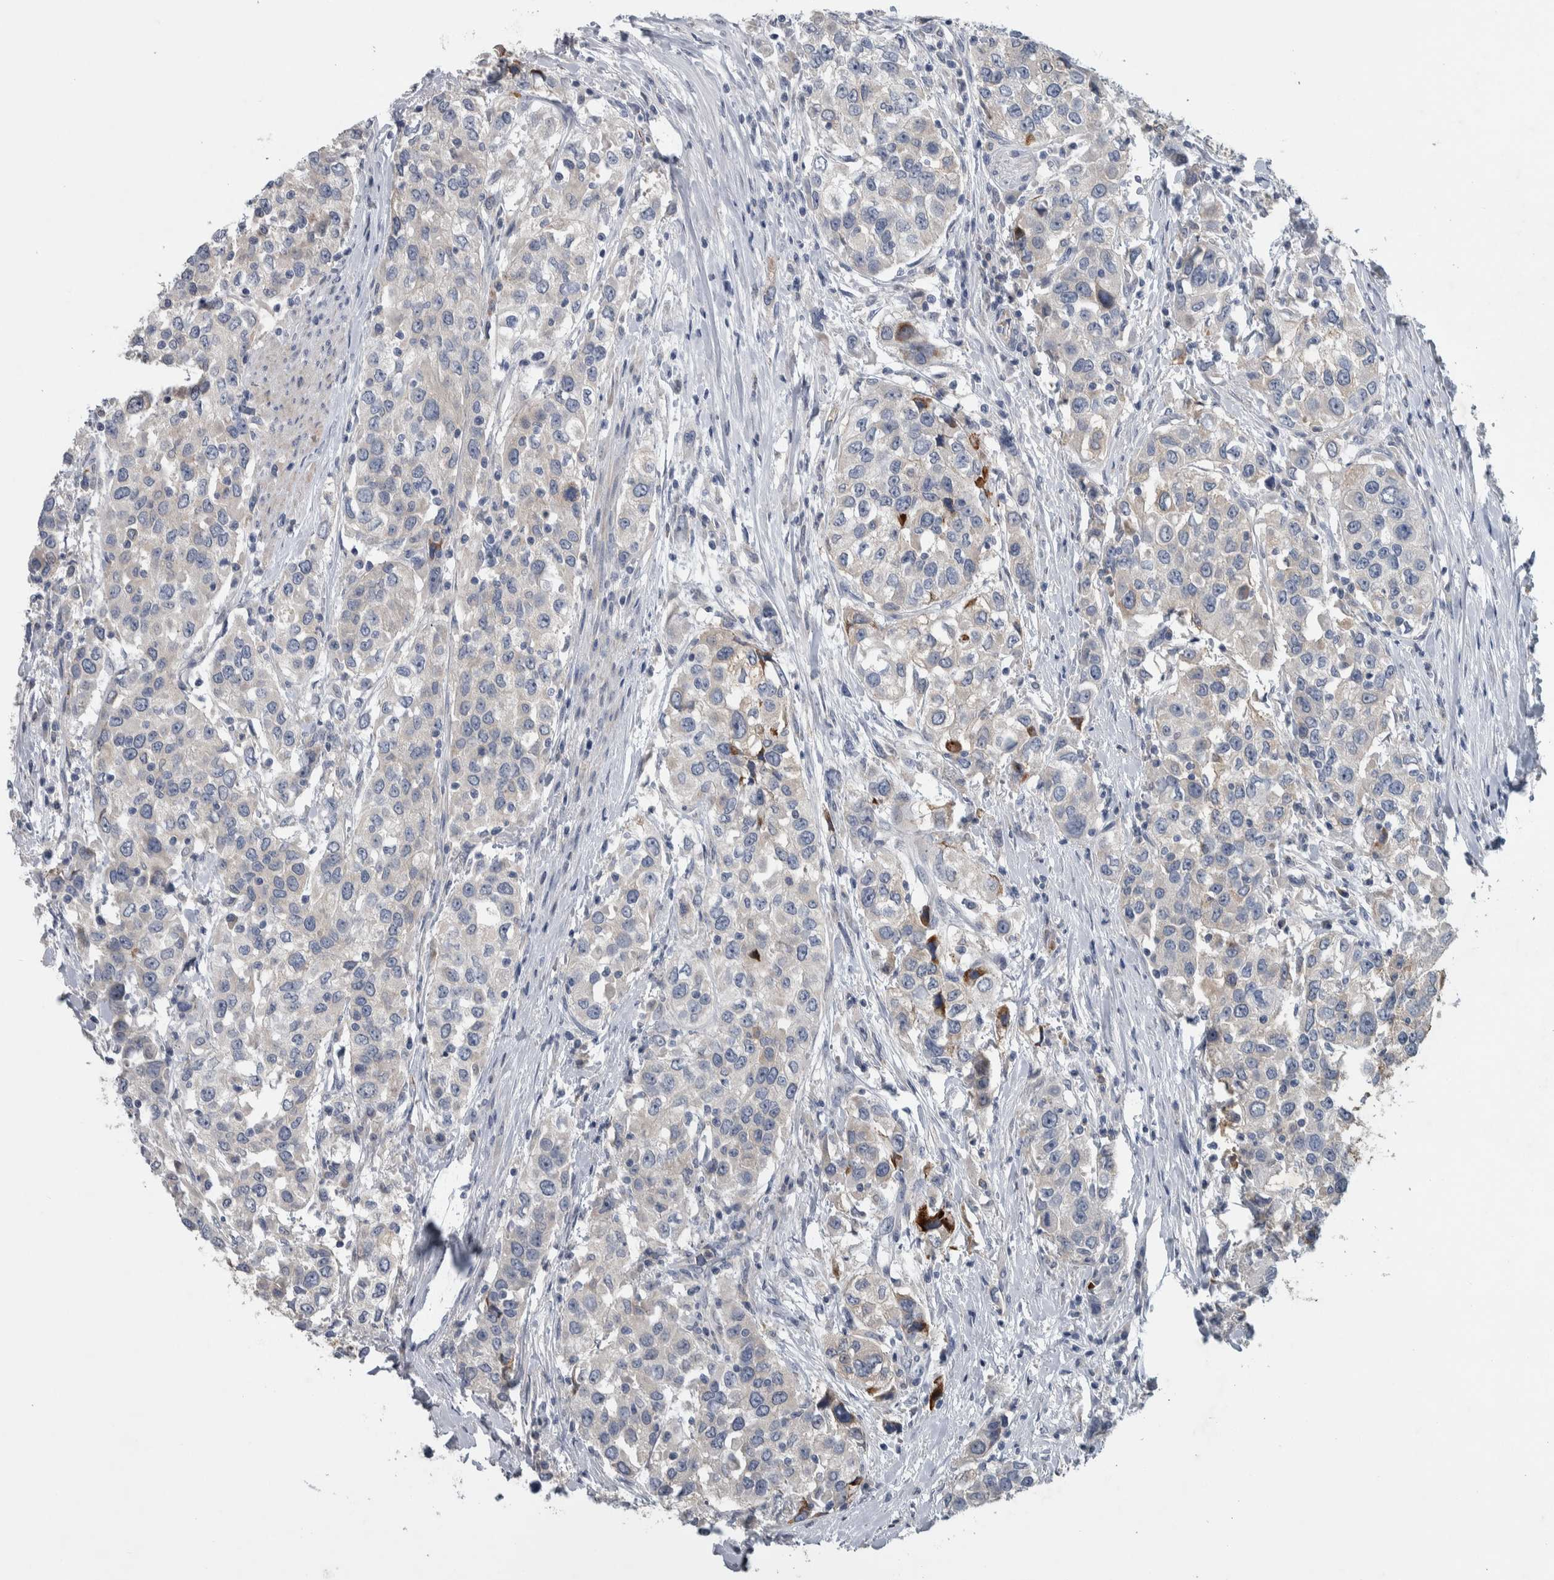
{"staining": {"intensity": "moderate", "quantity": "<25%", "location": "cytoplasmic/membranous"}, "tissue": "urothelial cancer", "cell_type": "Tumor cells", "image_type": "cancer", "snomed": [{"axis": "morphology", "description": "Urothelial carcinoma, High grade"}, {"axis": "topography", "description": "Urinary bladder"}], "caption": "Brown immunohistochemical staining in urothelial carcinoma (high-grade) shows moderate cytoplasmic/membranous staining in about <25% of tumor cells.", "gene": "NT5C2", "patient": {"sex": "female", "age": 80}}